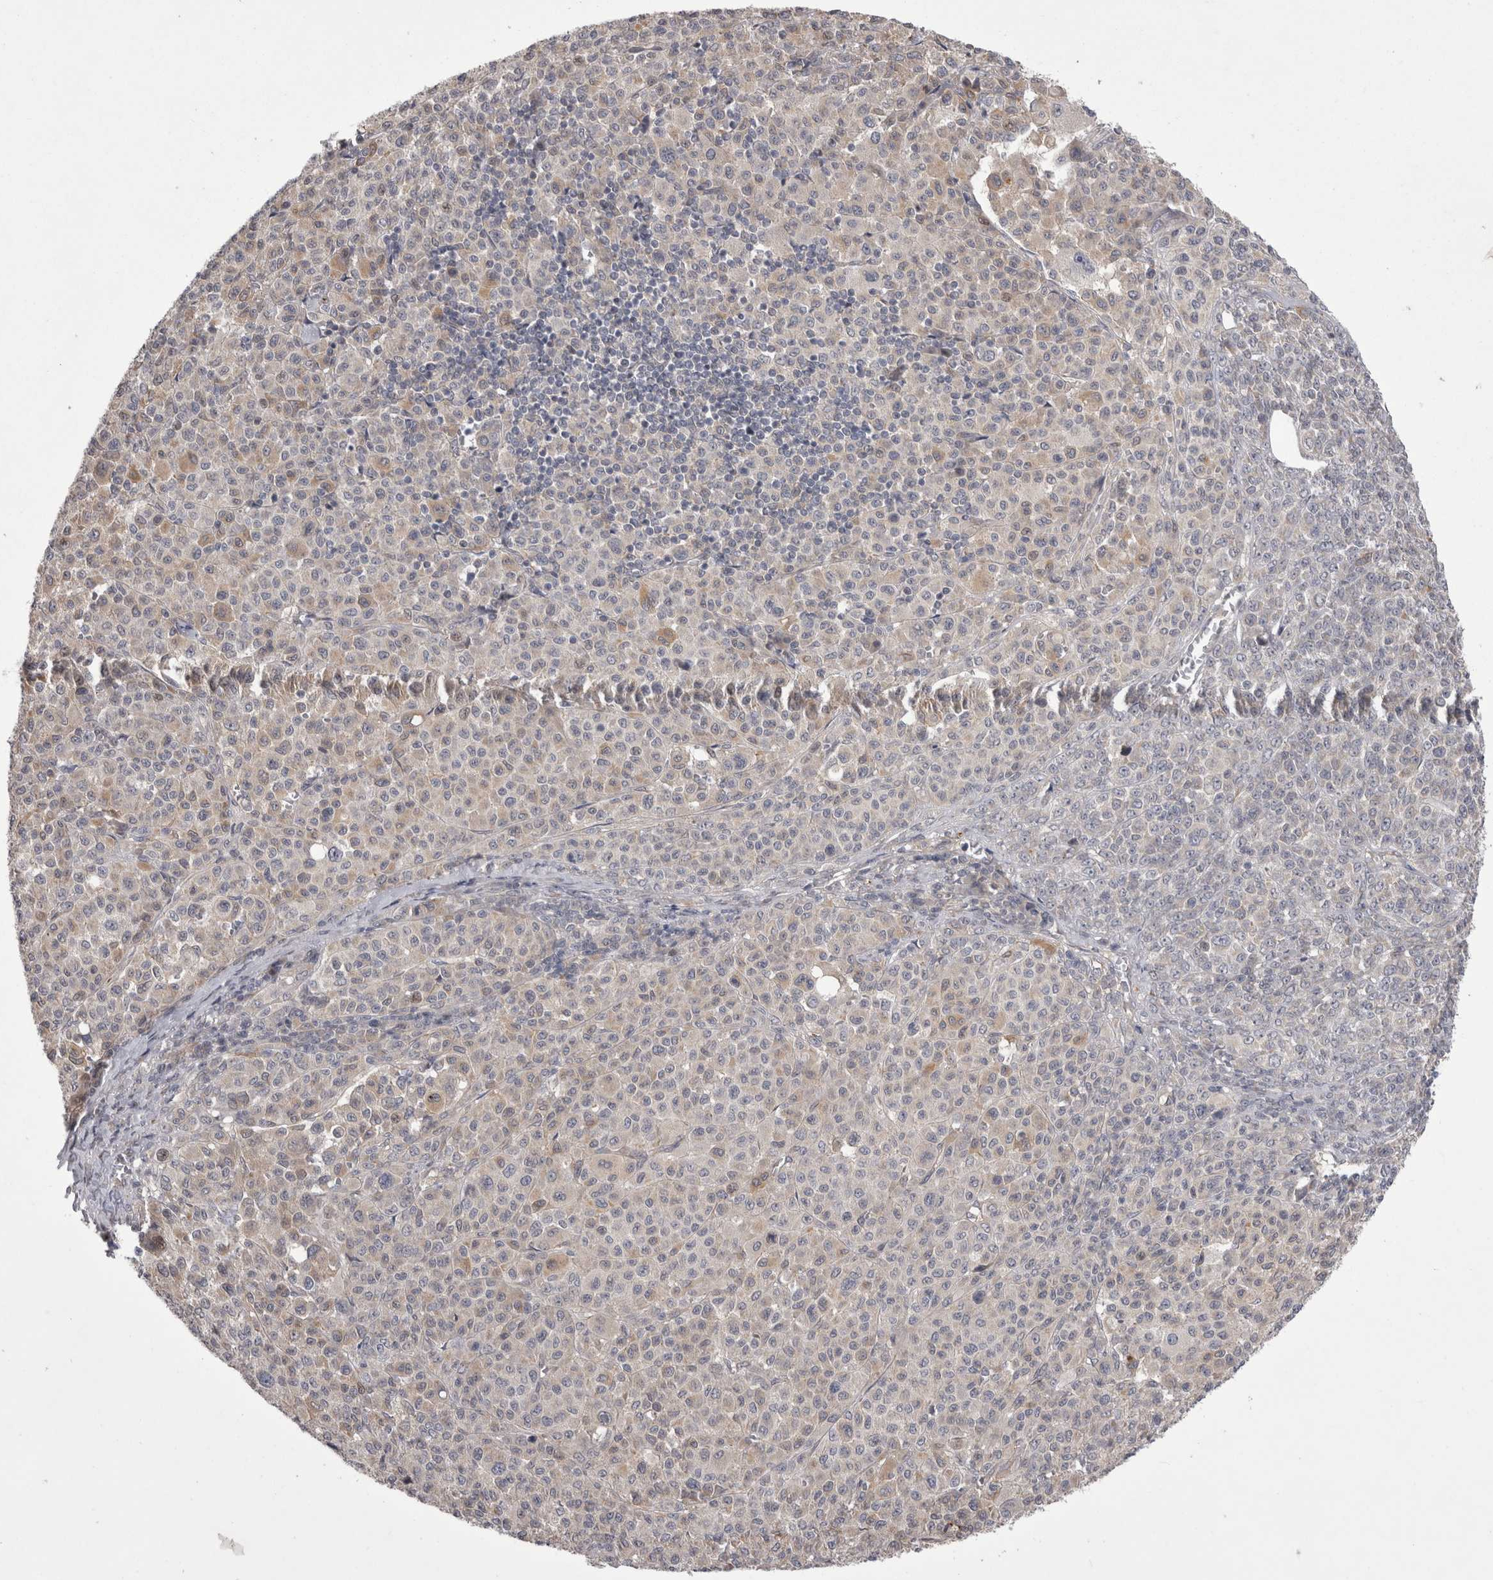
{"staining": {"intensity": "weak", "quantity": "25%-75%", "location": "cytoplasmic/membranous"}, "tissue": "melanoma", "cell_type": "Tumor cells", "image_type": "cancer", "snomed": [{"axis": "morphology", "description": "Malignant melanoma, Metastatic site"}, {"axis": "topography", "description": "Skin"}], "caption": "Malignant melanoma (metastatic site) stained with a brown dye demonstrates weak cytoplasmic/membranous positive staining in about 25%-75% of tumor cells.", "gene": "NENF", "patient": {"sex": "female", "age": 74}}